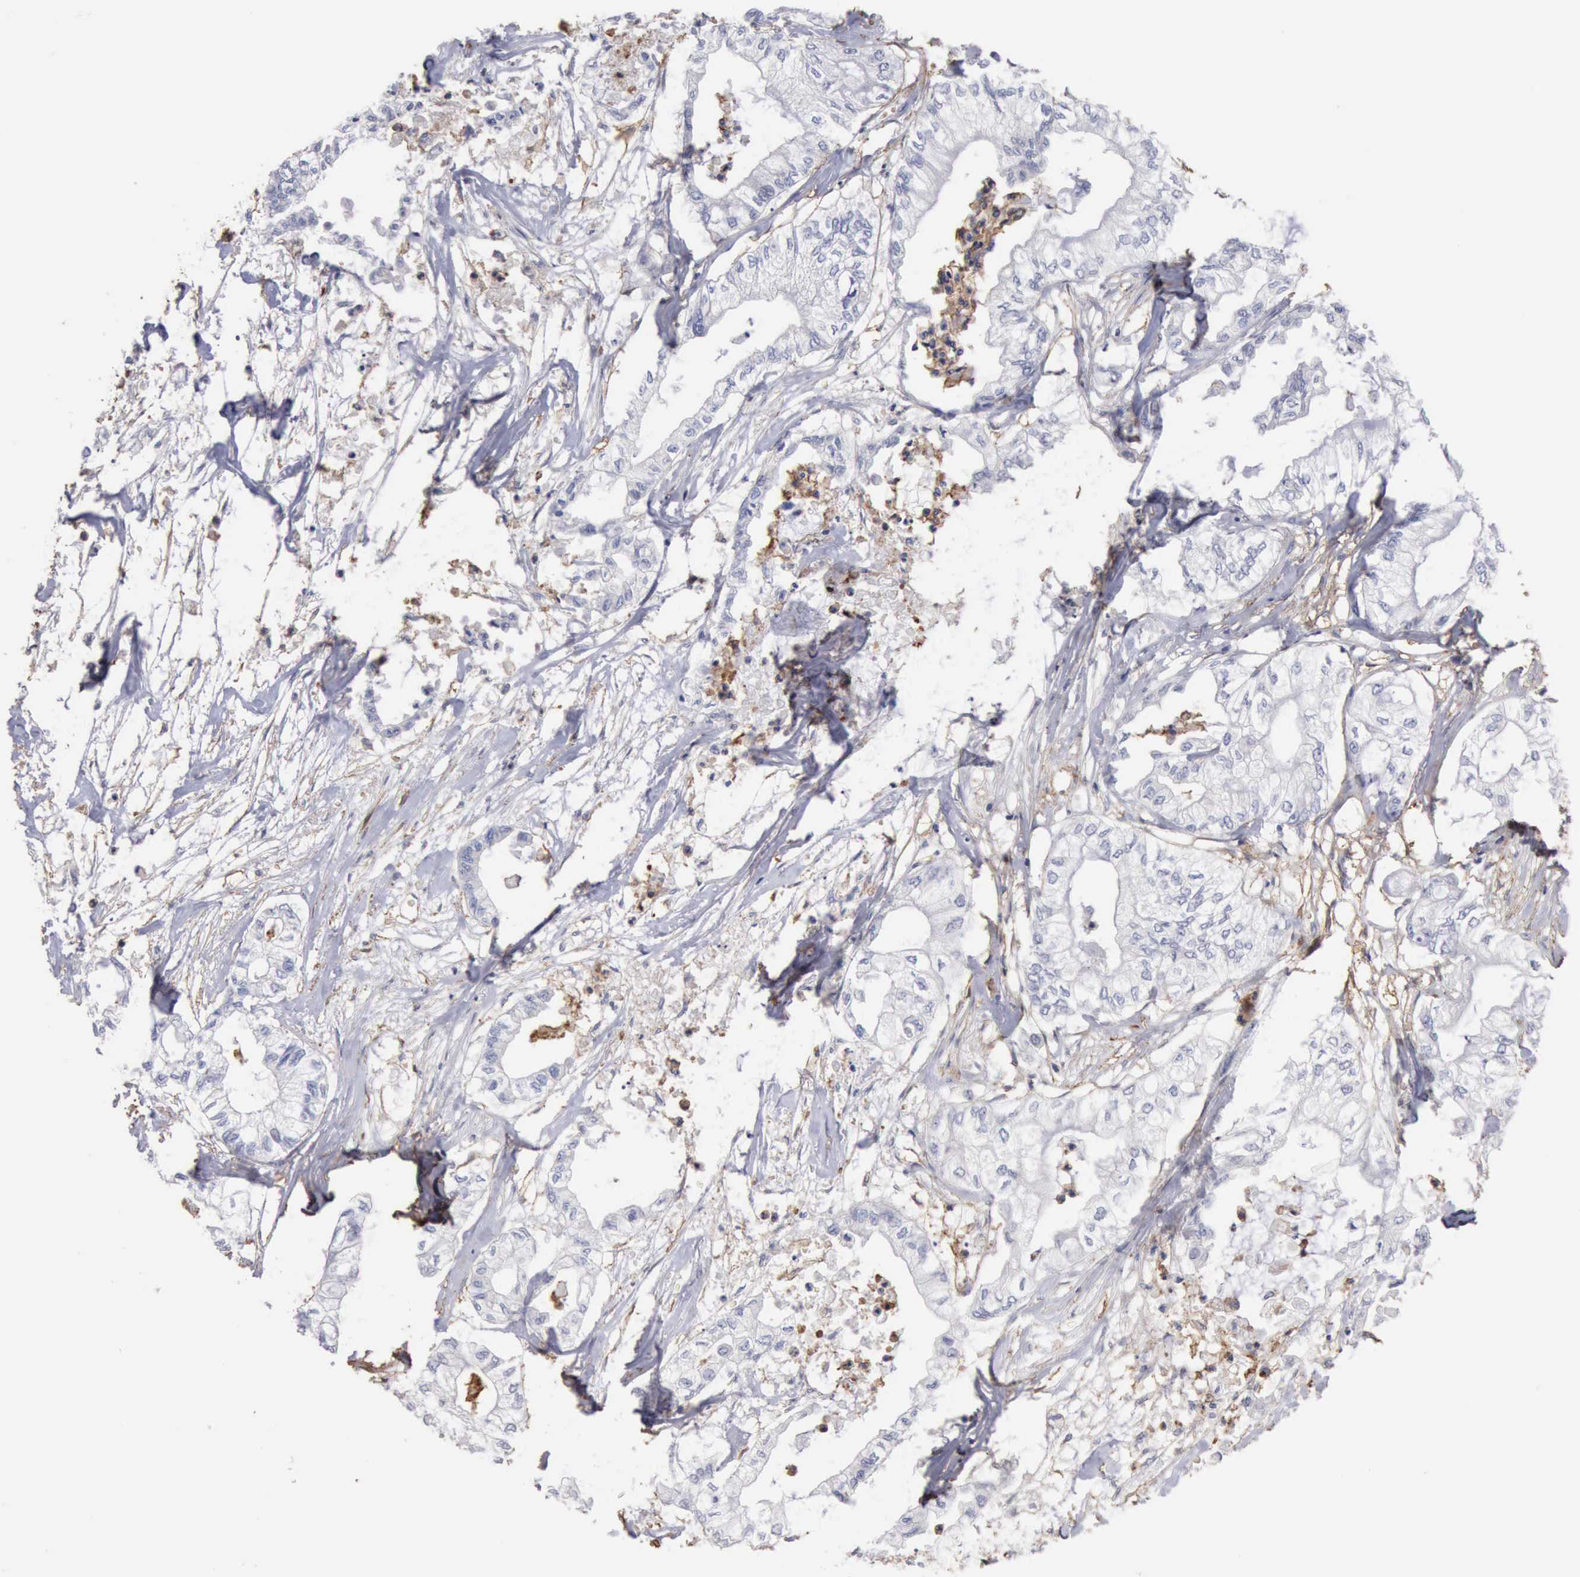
{"staining": {"intensity": "negative", "quantity": "none", "location": "none"}, "tissue": "pancreatic cancer", "cell_type": "Tumor cells", "image_type": "cancer", "snomed": [{"axis": "morphology", "description": "Adenocarcinoma, NOS"}, {"axis": "topography", "description": "Pancreas"}], "caption": "DAB immunohistochemical staining of human pancreatic cancer (adenocarcinoma) exhibits no significant expression in tumor cells.", "gene": "GPR101", "patient": {"sex": "male", "age": 79}}